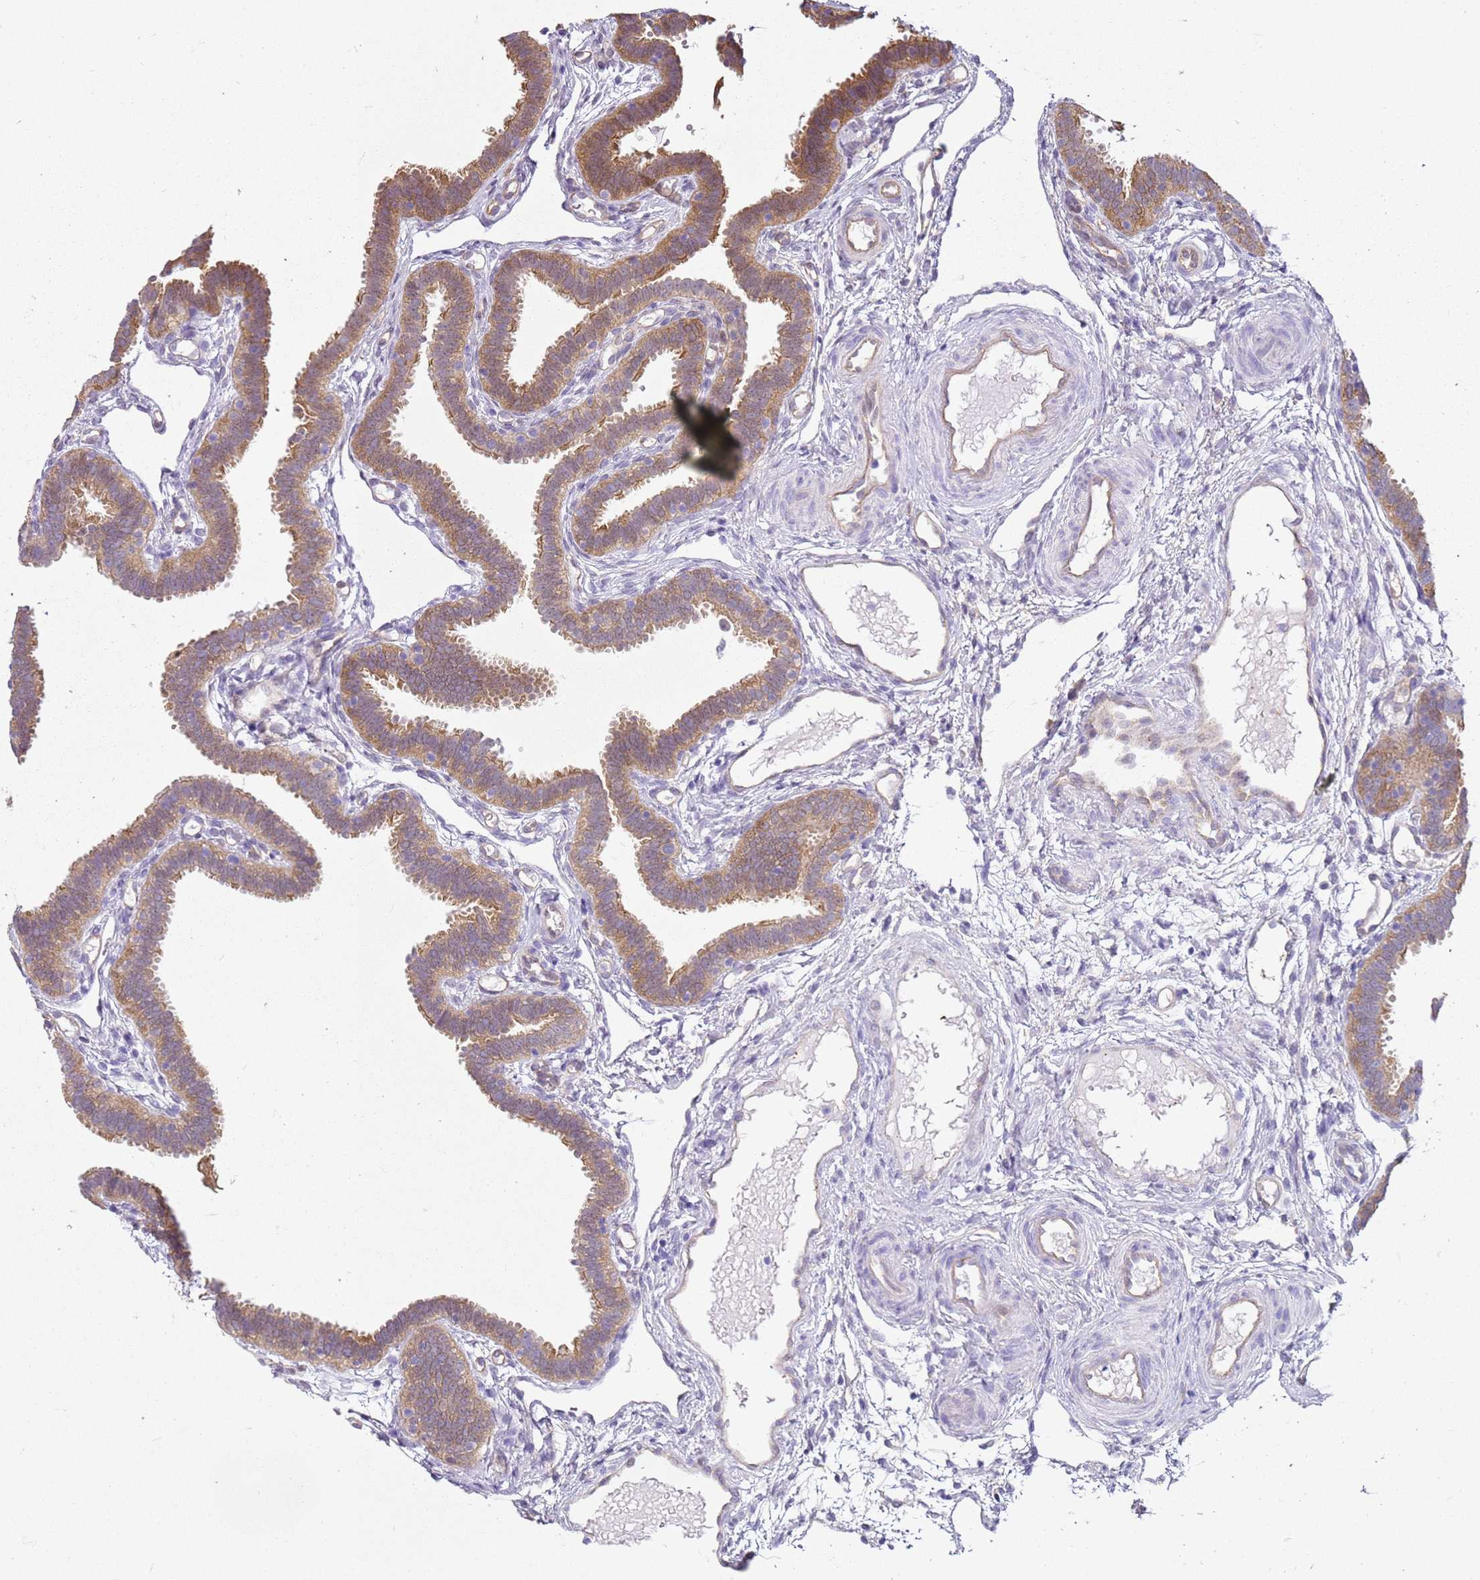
{"staining": {"intensity": "moderate", "quantity": ">75%", "location": "cytoplasmic/membranous,nuclear"}, "tissue": "fallopian tube", "cell_type": "Glandular cells", "image_type": "normal", "snomed": [{"axis": "morphology", "description": "Normal tissue, NOS"}, {"axis": "topography", "description": "Fallopian tube"}], "caption": "Brown immunohistochemical staining in unremarkable human fallopian tube demonstrates moderate cytoplasmic/membranous,nuclear expression in about >75% of glandular cells. Using DAB (brown) and hematoxylin (blue) stains, captured at high magnification using brightfield microscopy.", "gene": "YWHAE", "patient": {"sex": "female", "age": 37}}